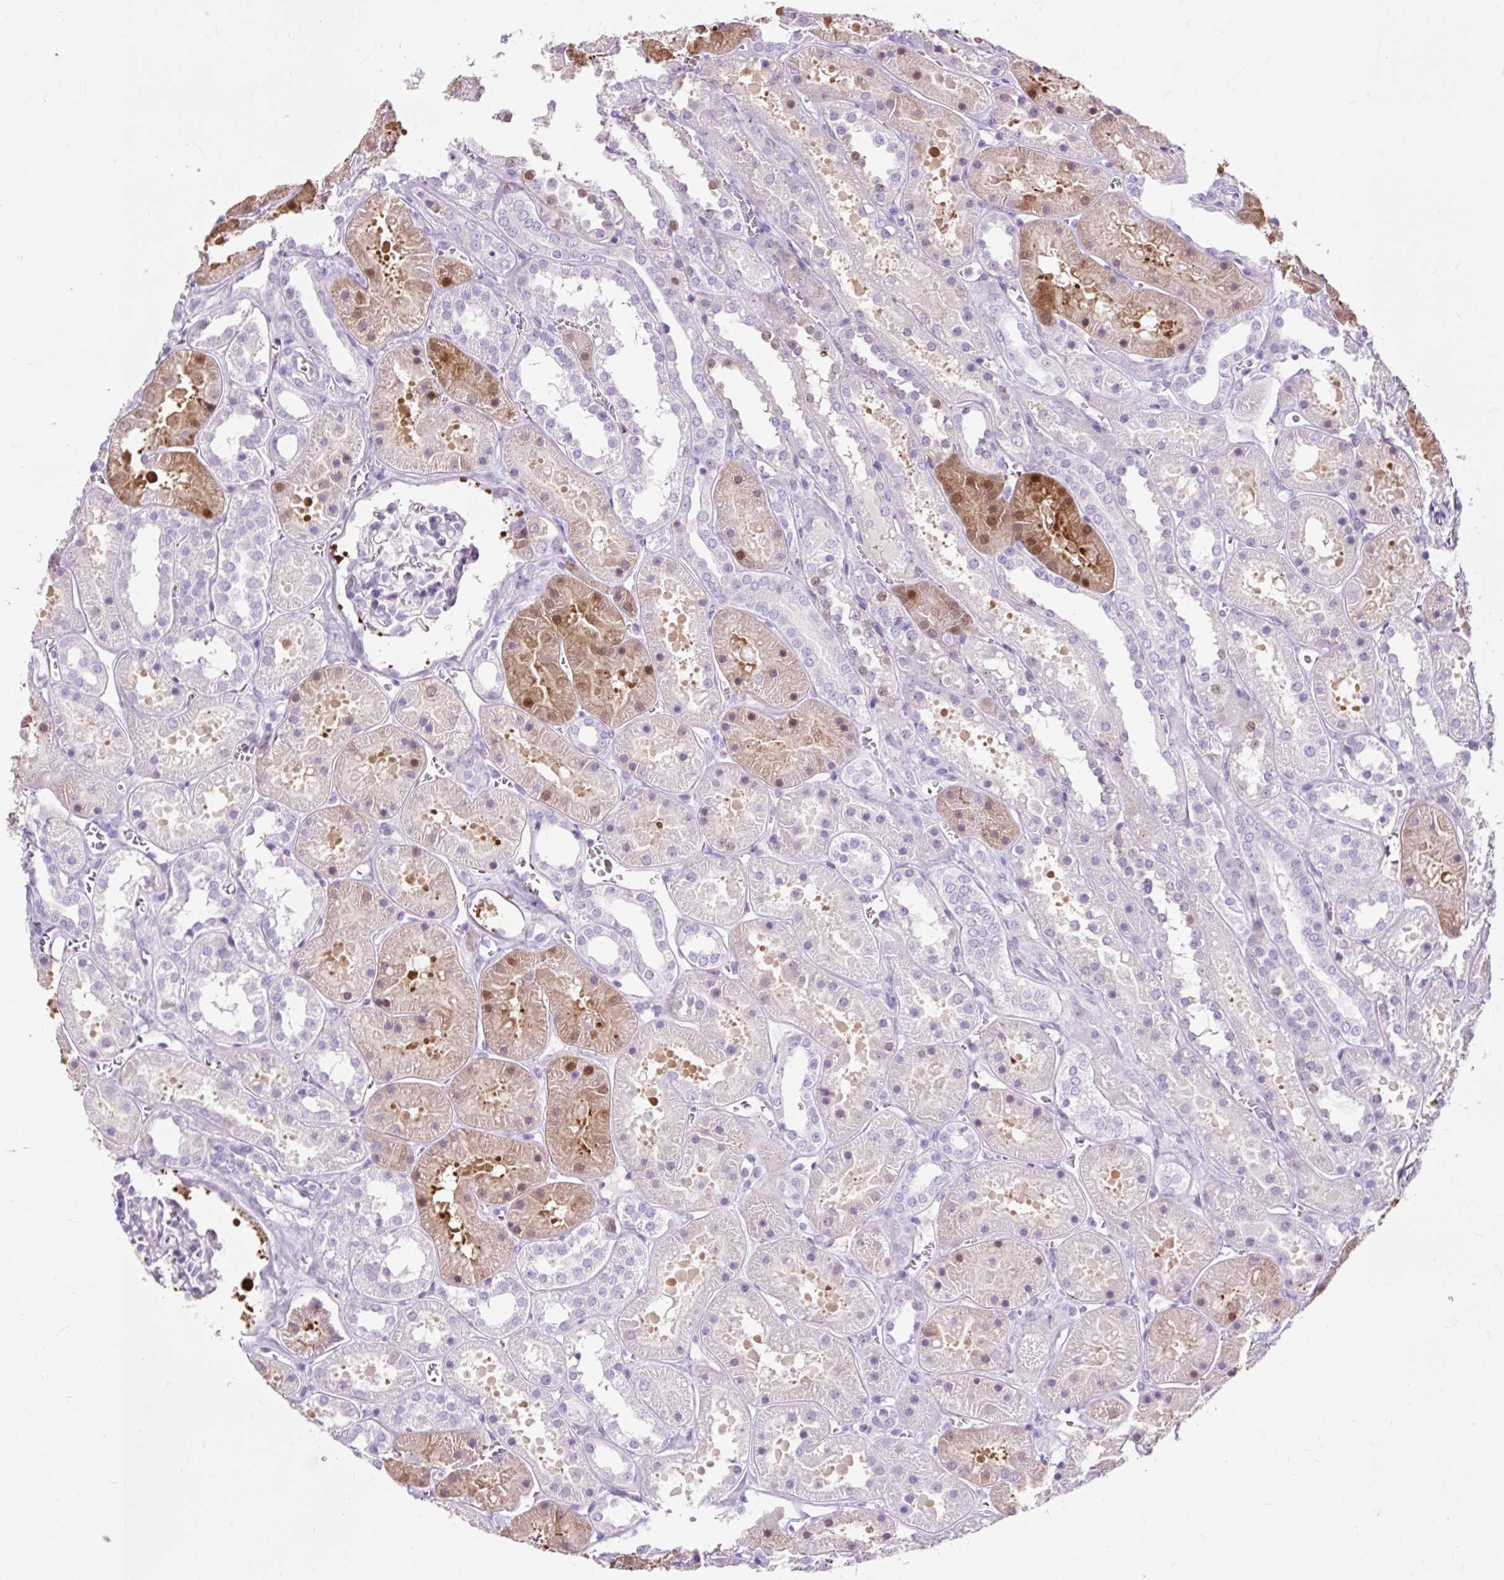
{"staining": {"intensity": "negative", "quantity": "none", "location": "none"}, "tissue": "kidney", "cell_type": "Cells in glomeruli", "image_type": "normal", "snomed": [{"axis": "morphology", "description": "Normal tissue, NOS"}, {"axis": "topography", "description": "Kidney"}], "caption": "Cells in glomeruli are negative for brown protein staining in unremarkable kidney. The staining is performed using DAB brown chromogen with nuclei counter-stained in using hematoxylin.", "gene": "OR10A7", "patient": {"sex": "female", "age": 41}}